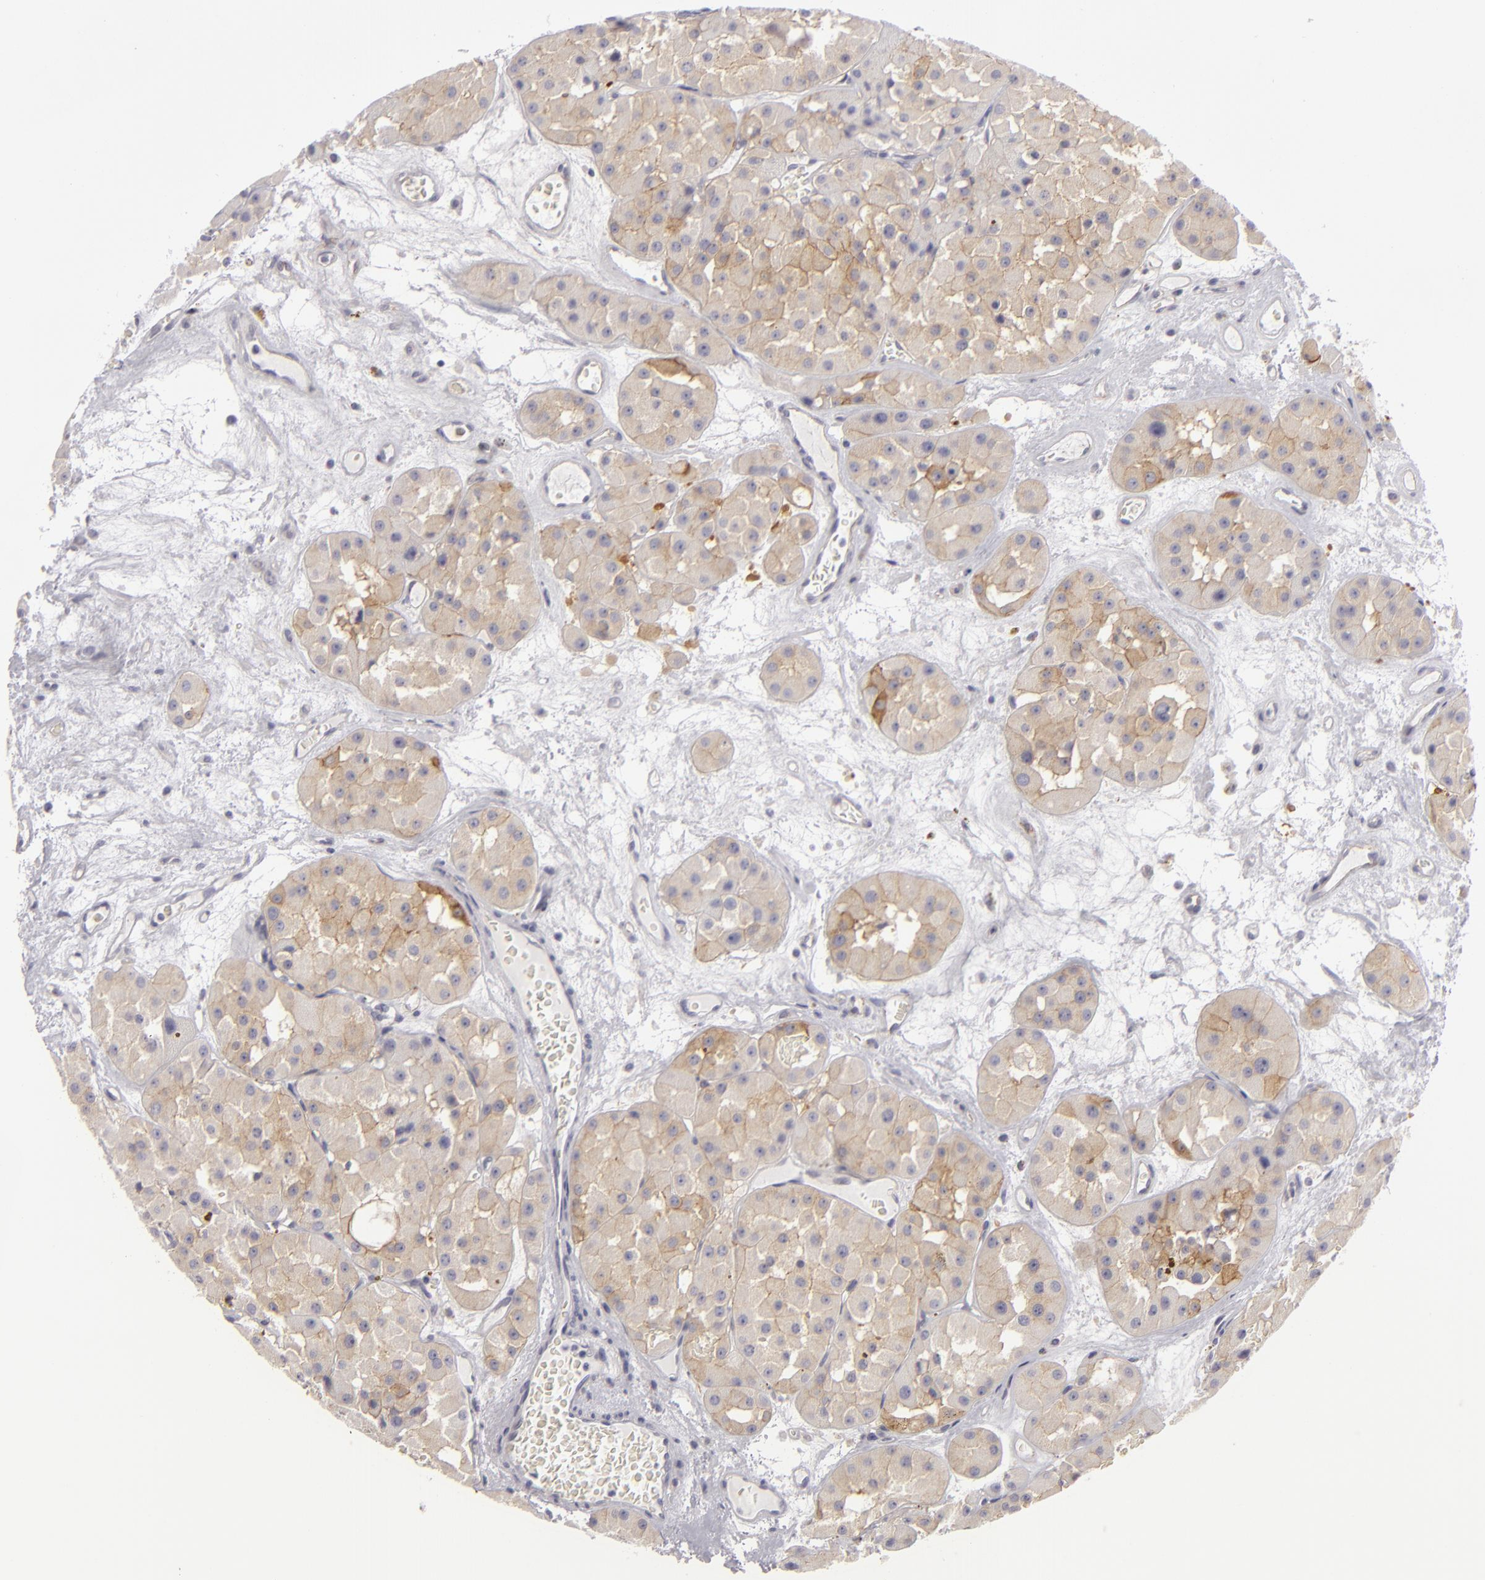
{"staining": {"intensity": "weak", "quantity": ">75%", "location": "cytoplasmic/membranous"}, "tissue": "renal cancer", "cell_type": "Tumor cells", "image_type": "cancer", "snomed": [{"axis": "morphology", "description": "Adenocarcinoma, uncertain malignant potential"}, {"axis": "topography", "description": "Kidney"}], "caption": "Immunohistochemical staining of renal adenocarcinoma,  uncertain malignant potential shows low levels of weak cytoplasmic/membranous positivity in about >75% of tumor cells.", "gene": "JUP", "patient": {"sex": "male", "age": 63}}